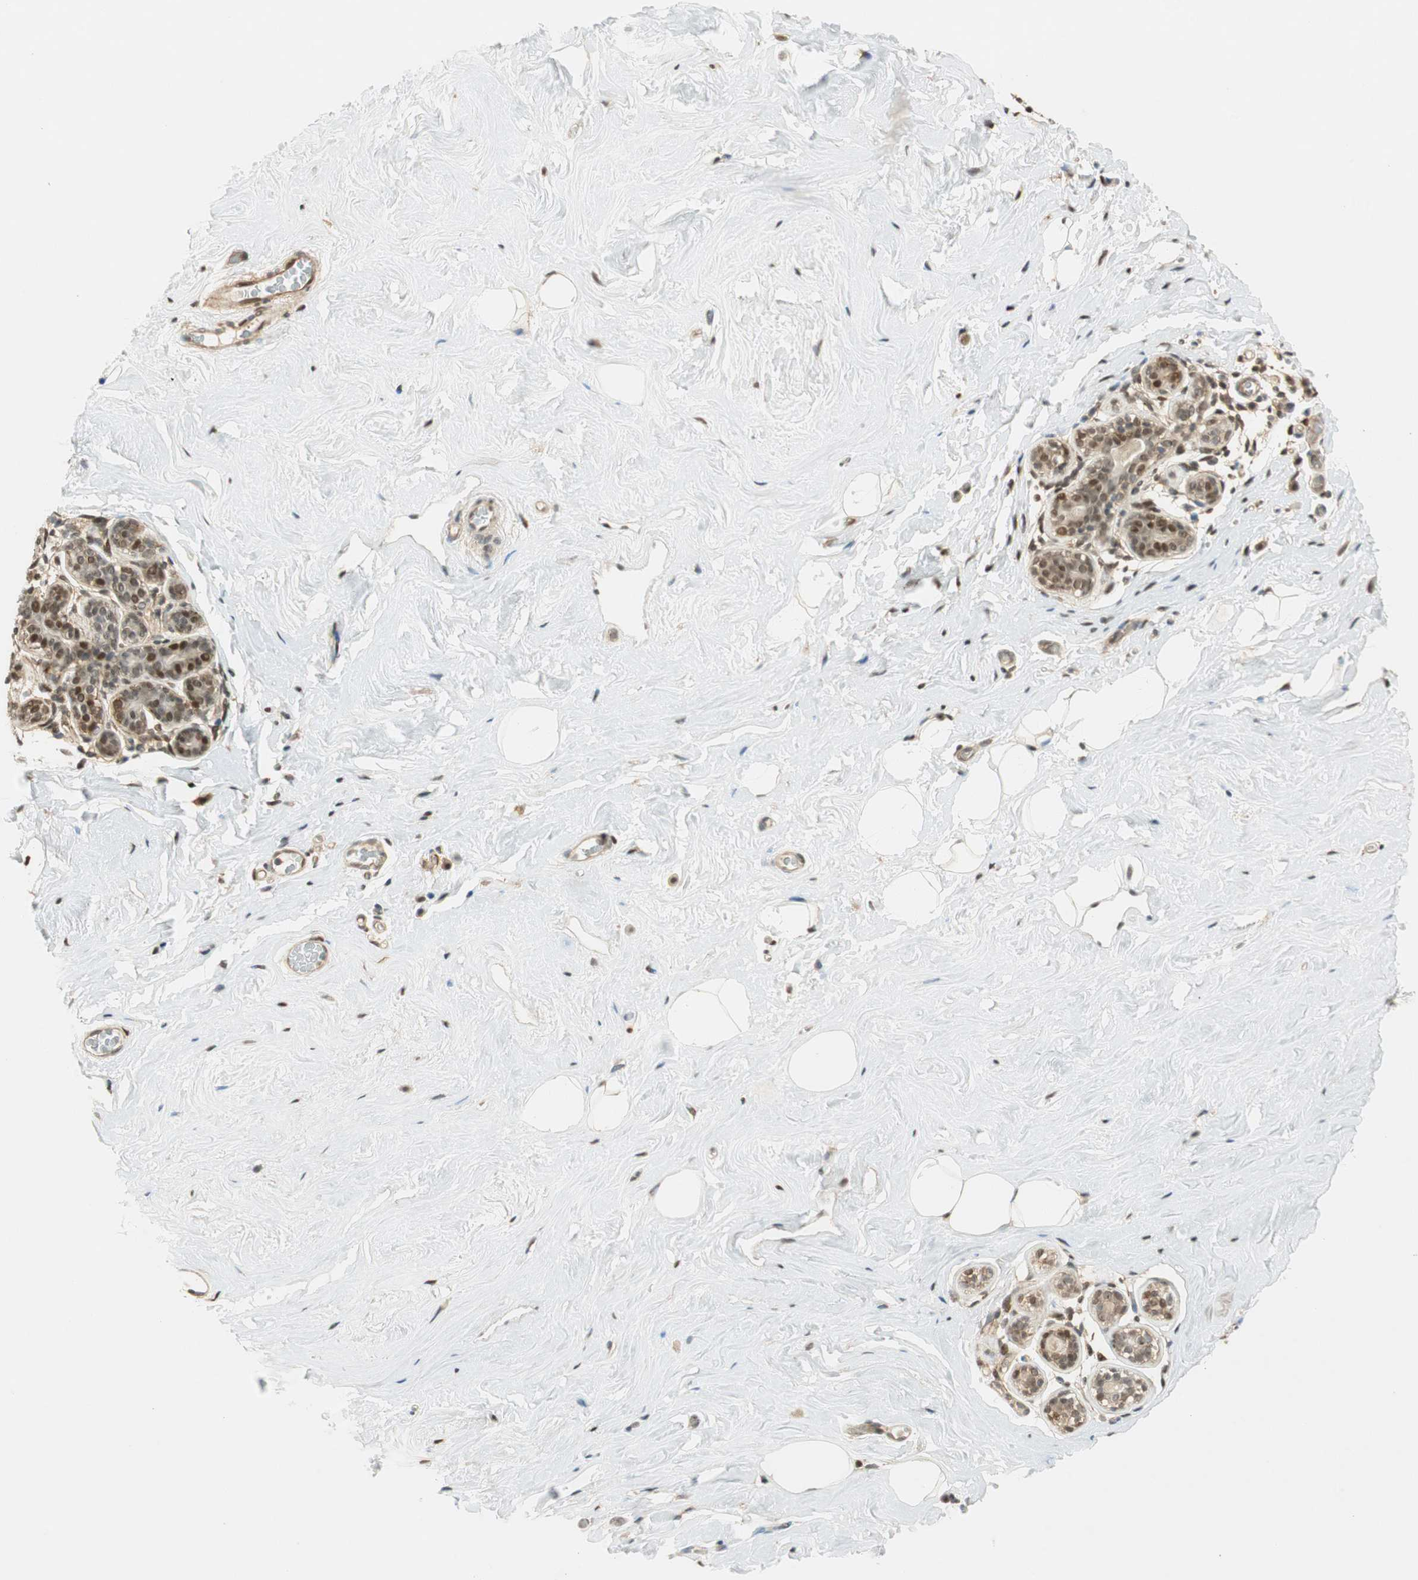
{"staining": {"intensity": "weak", "quantity": ">75%", "location": "nuclear"}, "tissue": "breast", "cell_type": "Adipocytes", "image_type": "normal", "snomed": [{"axis": "morphology", "description": "Normal tissue, NOS"}, {"axis": "topography", "description": "Breast"}], "caption": "The histopathology image reveals staining of normal breast, revealing weak nuclear protein expression (brown color) within adipocytes.", "gene": "NES", "patient": {"sex": "female", "age": 75}}